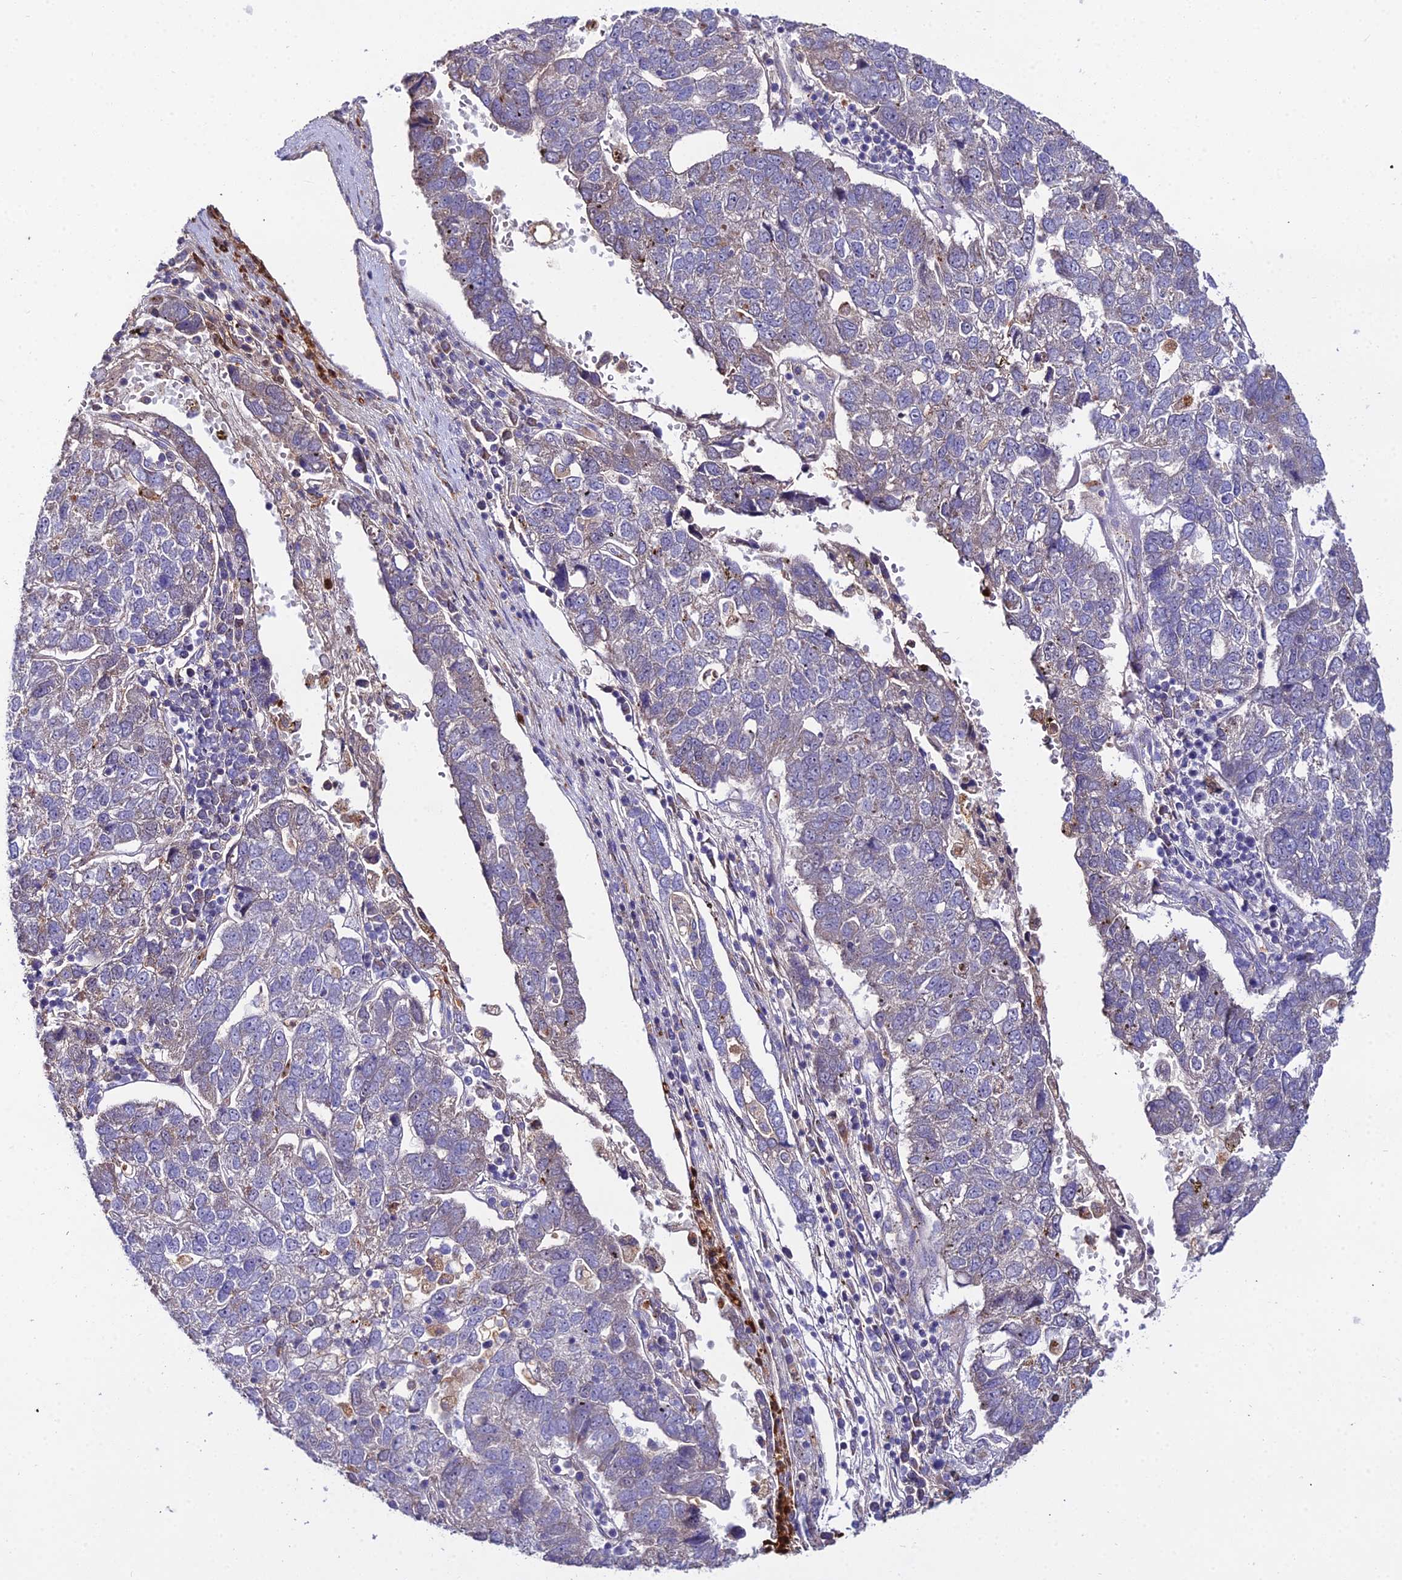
{"staining": {"intensity": "weak", "quantity": "<25%", "location": "cytoplasmic/membranous"}, "tissue": "pancreatic cancer", "cell_type": "Tumor cells", "image_type": "cancer", "snomed": [{"axis": "morphology", "description": "Adenocarcinoma, NOS"}, {"axis": "topography", "description": "Pancreas"}], "caption": "DAB (3,3'-diaminobenzidine) immunohistochemical staining of human pancreatic cancer shows no significant staining in tumor cells.", "gene": "EID2", "patient": {"sex": "female", "age": 61}}